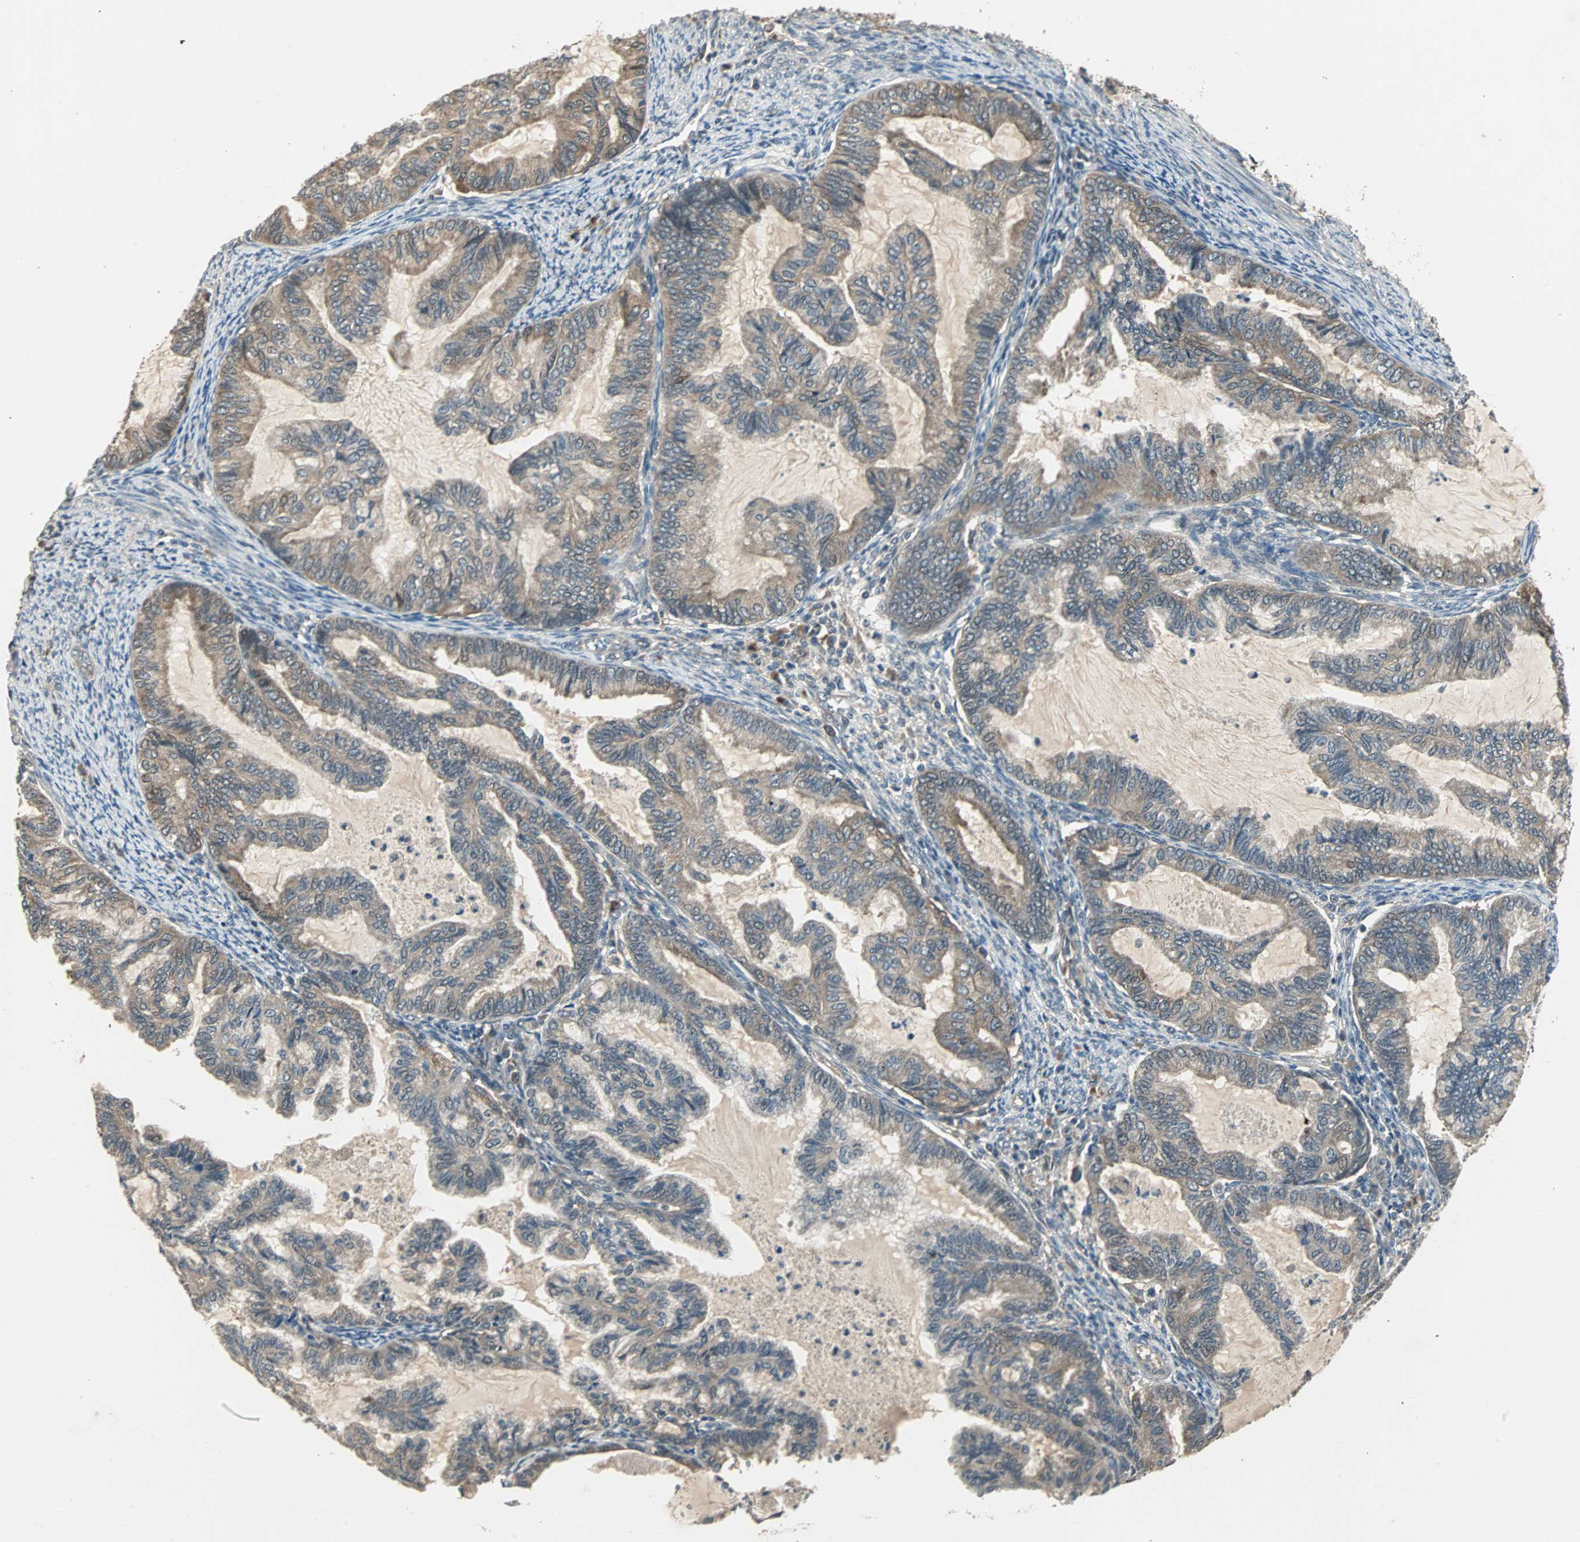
{"staining": {"intensity": "weak", "quantity": ">75%", "location": "cytoplasmic/membranous"}, "tissue": "cervical cancer", "cell_type": "Tumor cells", "image_type": "cancer", "snomed": [{"axis": "morphology", "description": "Normal tissue, NOS"}, {"axis": "morphology", "description": "Adenocarcinoma, NOS"}, {"axis": "topography", "description": "Cervix"}, {"axis": "topography", "description": "Endometrium"}], "caption": "An immunohistochemistry (IHC) photomicrograph of neoplastic tissue is shown. Protein staining in brown labels weak cytoplasmic/membranous positivity in adenocarcinoma (cervical) within tumor cells.", "gene": "ABHD2", "patient": {"sex": "female", "age": 86}}